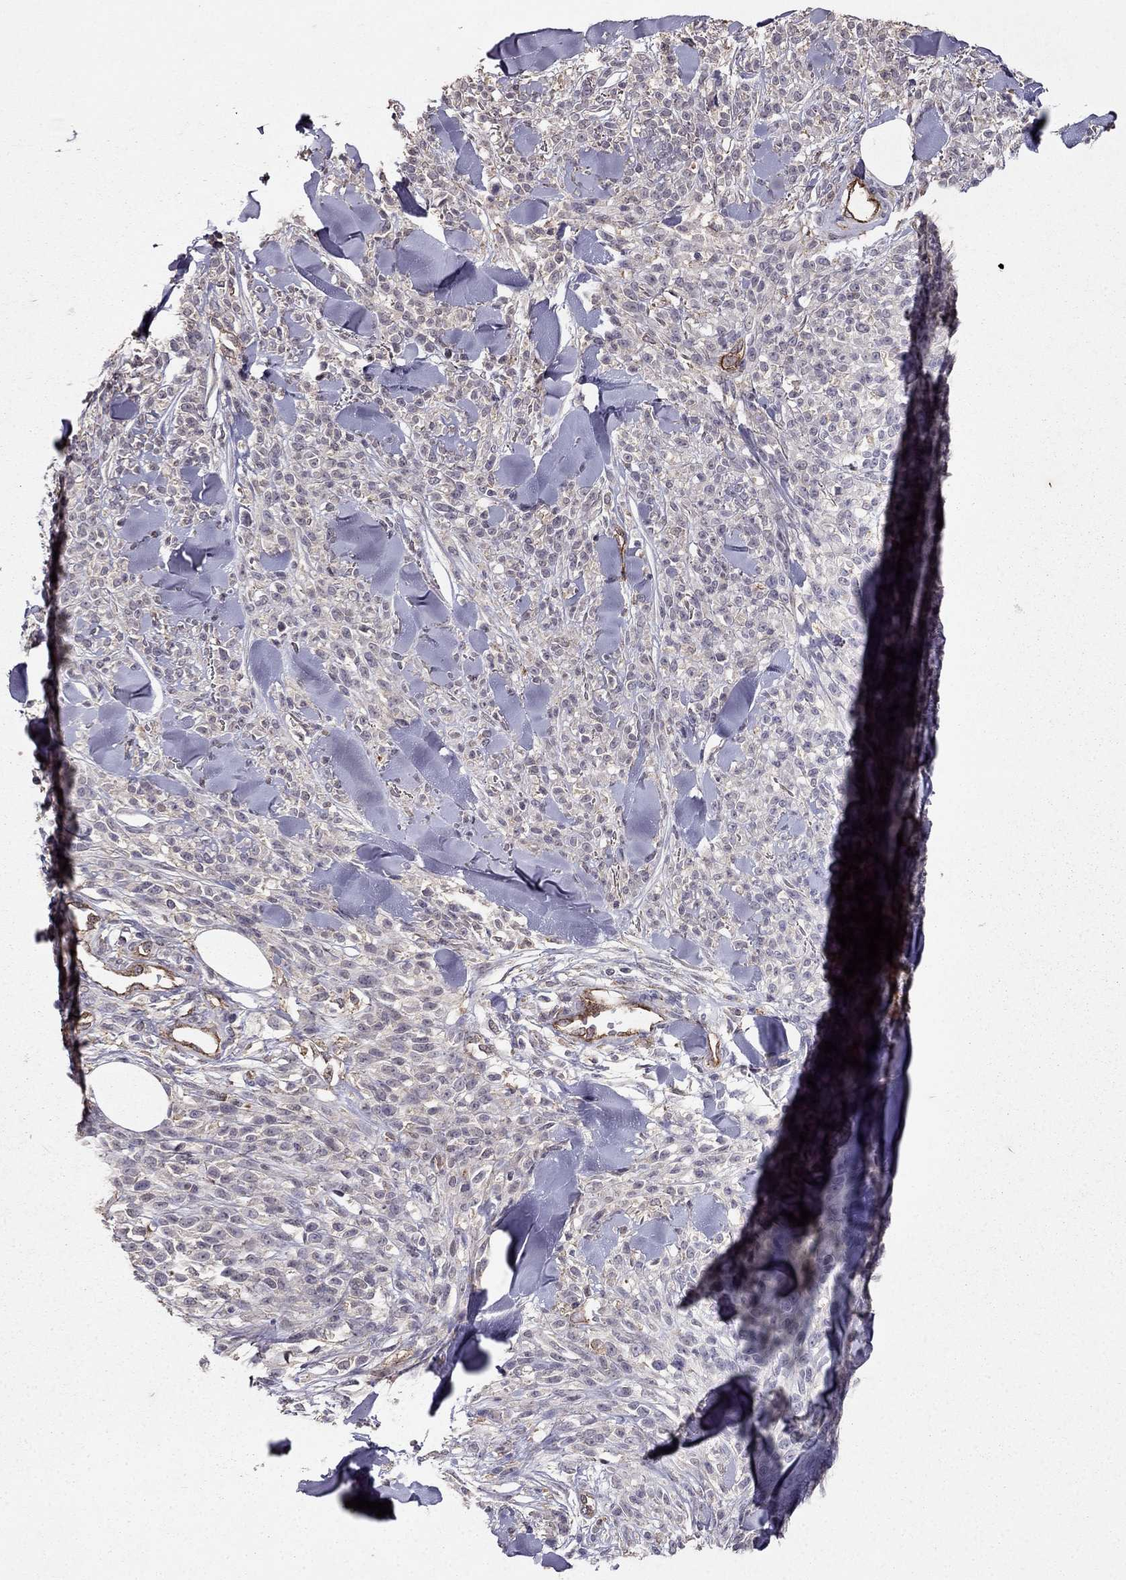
{"staining": {"intensity": "negative", "quantity": "none", "location": "none"}, "tissue": "melanoma", "cell_type": "Tumor cells", "image_type": "cancer", "snomed": [{"axis": "morphology", "description": "Malignant melanoma, NOS"}, {"axis": "topography", "description": "Skin"}, {"axis": "topography", "description": "Skin of trunk"}], "caption": "Immunohistochemistry histopathology image of neoplastic tissue: malignant melanoma stained with DAB (3,3'-diaminobenzidine) demonstrates no significant protein expression in tumor cells.", "gene": "RASIP1", "patient": {"sex": "male", "age": 74}}